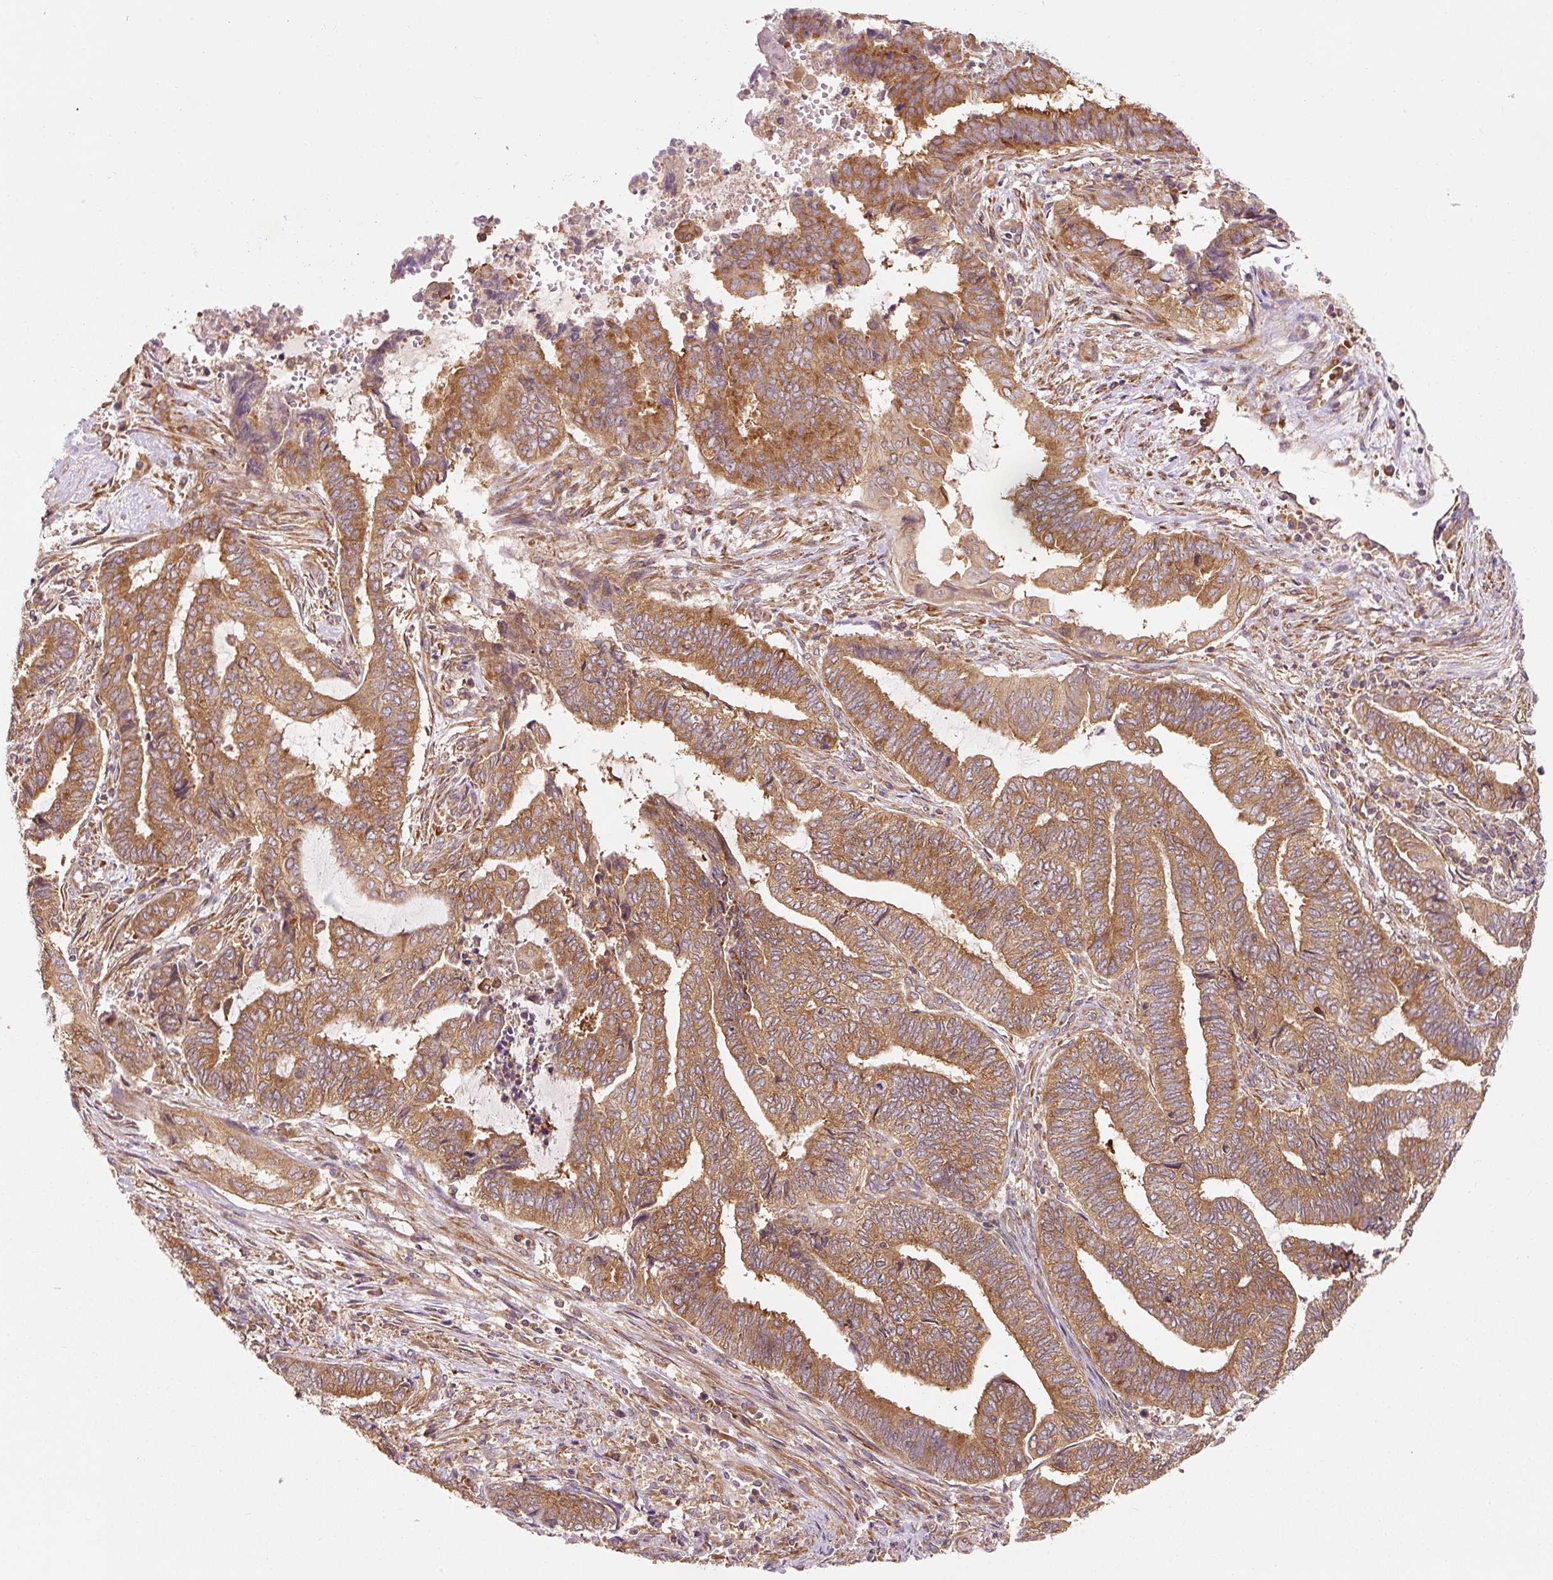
{"staining": {"intensity": "moderate", "quantity": ">75%", "location": "cytoplasmic/membranous"}, "tissue": "endometrial cancer", "cell_type": "Tumor cells", "image_type": "cancer", "snomed": [{"axis": "morphology", "description": "Adenocarcinoma, NOS"}, {"axis": "topography", "description": "Uterus"}, {"axis": "topography", "description": "Endometrium"}], "caption": "A high-resolution photomicrograph shows immunohistochemistry staining of endometrial cancer, which demonstrates moderate cytoplasmic/membranous positivity in about >75% of tumor cells. Ihc stains the protein of interest in brown and the nuclei are stained blue.", "gene": "PDAP1", "patient": {"sex": "female", "age": 70}}